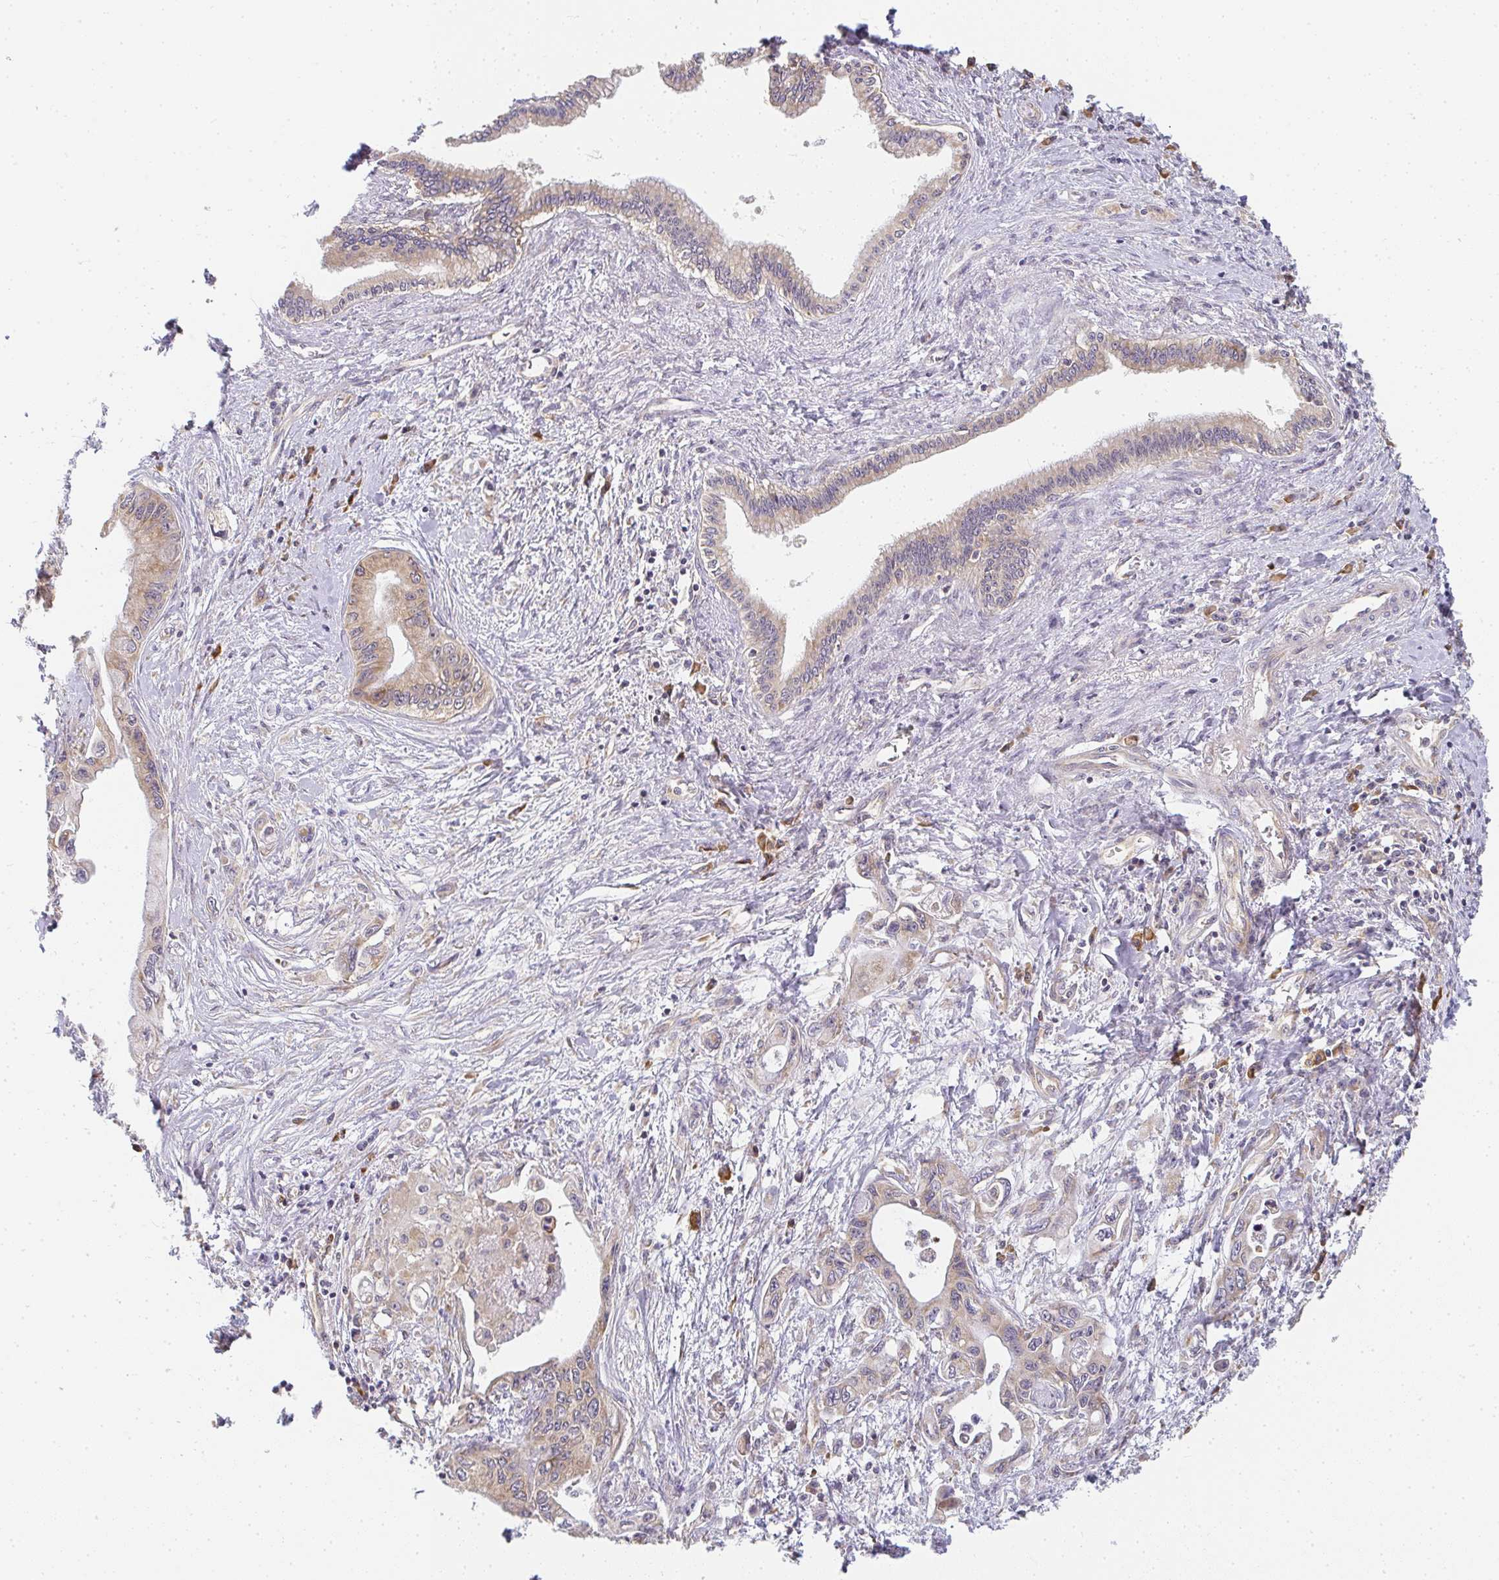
{"staining": {"intensity": "weak", "quantity": ">75%", "location": "cytoplasmic/membranous"}, "tissue": "pancreatic cancer", "cell_type": "Tumor cells", "image_type": "cancer", "snomed": [{"axis": "morphology", "description": "Adenocarcinoma, NOS"}, {"axis": "topography", "description": "Pancreas"}], "caption": "Brown immunohistochemical staining in pancreatic cancer shows weak cytoplasmic/membranous positivity in about >75% of tumor cells.", "gene": "SLC35B3", "patient": {"sex": "male", "age": 61}}